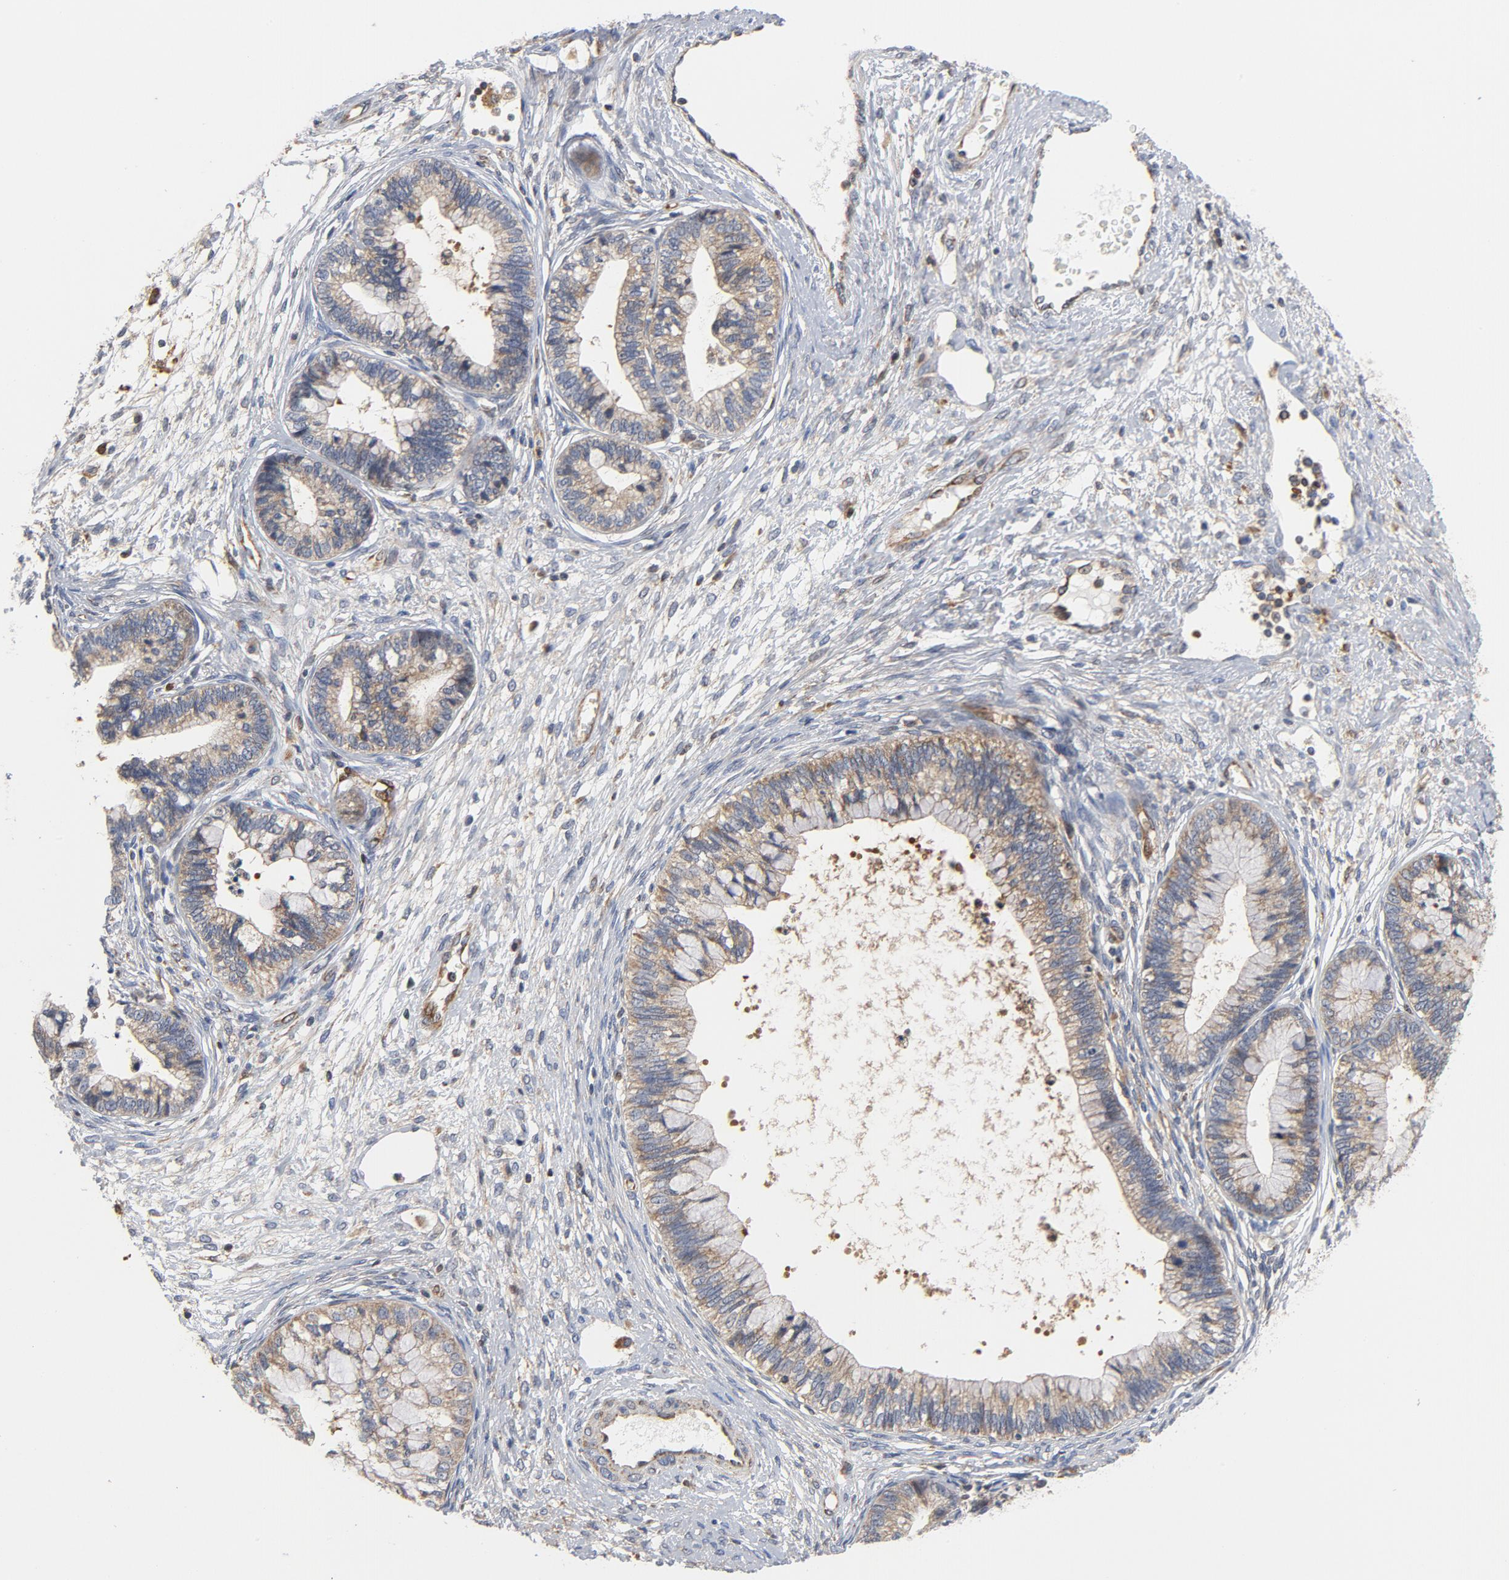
{"staining": {"intensity": "moderate", "quantity": ">75%", "location": "cytoplasmic/membranous"}, "tissue": "cervical cancer", "cell_type": "Tumor cells", "image_type": "cancer", "snomed": [{"axis": "morphology", "description": "Adenocarcinoma, NOS"}, {"axis": "topography", "description": "Cervix"}], "caption": "The immunohistochemical stain shows moderate cytoplasmic/membranous positivity in tumor cells of cervical adenocarcinoma tissue.", "gene": "RAPGEF4", "patient": {"sex": "female", "age": 44}}